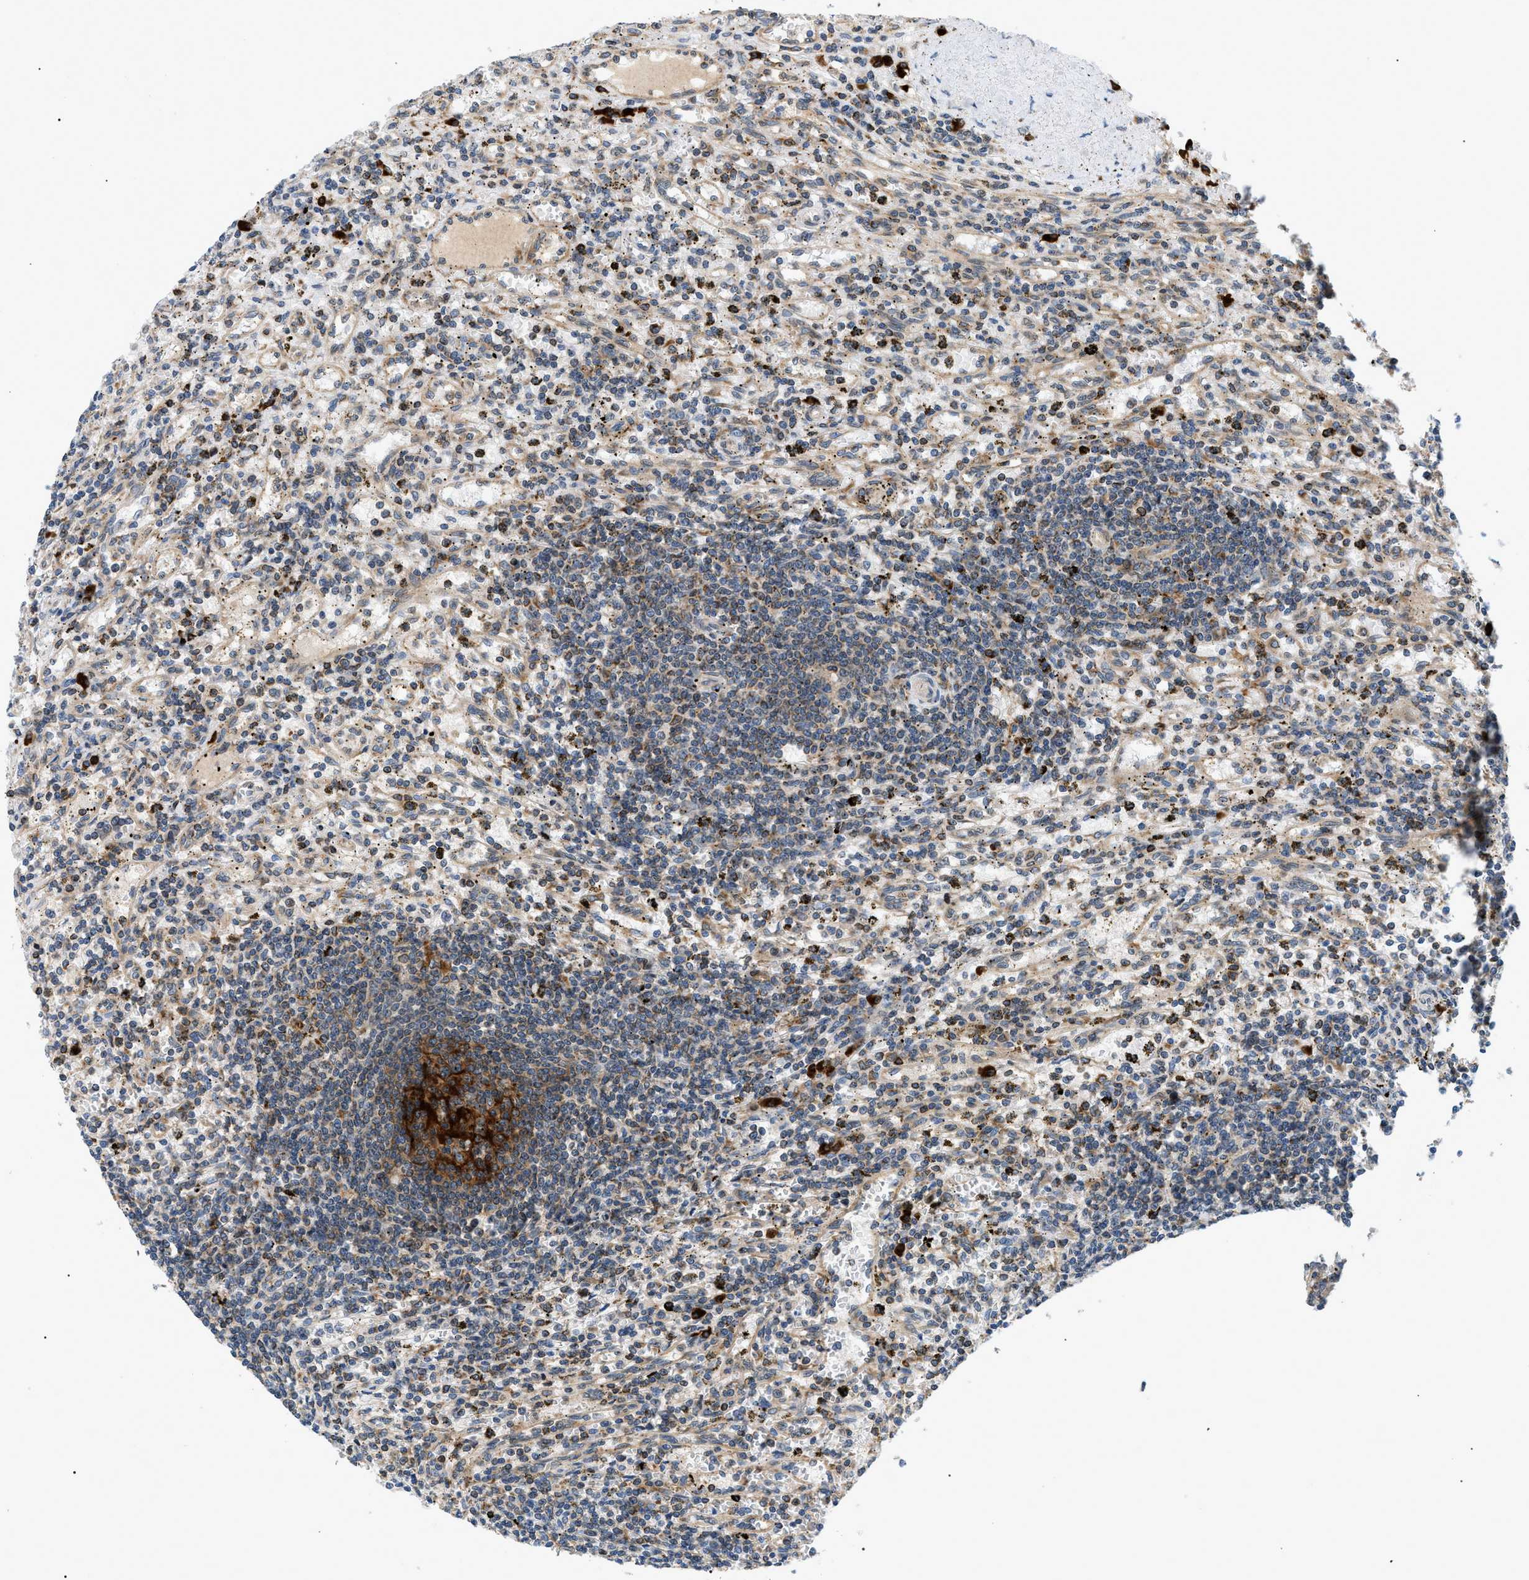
{"staining": {"intensity": "moderate", "quantity": "<25%", "location": "cytoplasmic/membranous"}, "tissue": "lymphoma", "cell_type": "Tumor cells", "image_type": "cancer", "snomed": [{"axis": "morphology", "description": "Malignant lymphoma, non-Hodgkin's type, Low grade"}, {"axis": "topography", "description": "Spleen"}], "caption": "IHC of low-grade malignant lymphoma, non-Hodgkin's type shows low levels of moderate cytoplasmic/membranous positivity in about <25% of tumor cells.", "gene": "DERL1", "patient": {"sex": "male", "age": 76}}